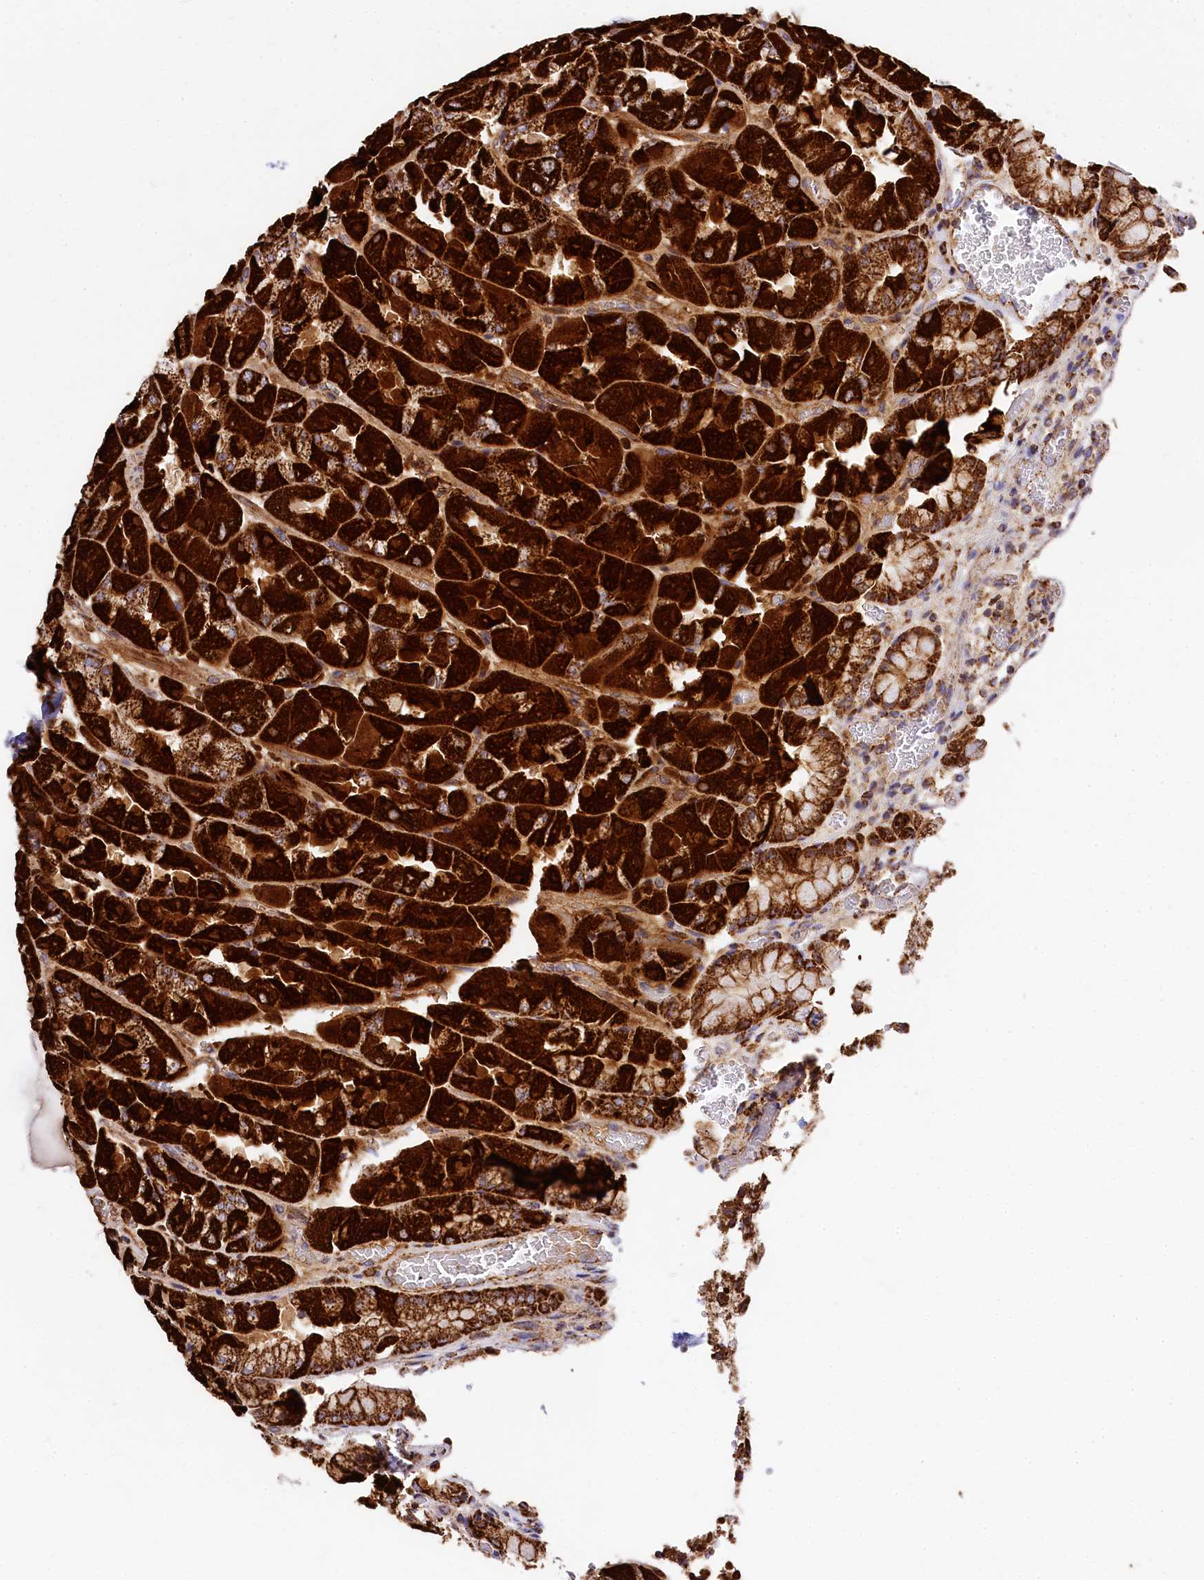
{"staining": {"intensity": "strong", "quantity": ">75%", "location": "cytoplasmic/membranous"}, "tissue": "stomach", "cell_type": "Glandular cells", "image_type": "normal", "snomed": [{"axis": "morphology", "description": "Normal tissue, NOS"}, {"axis": "topography", "description": "Stomach"}], "caption": "Protein analysis of normal stomach shows strong cytoplasmic/membranous positivity in about >75% of glandular cells.", "gene": "CLYBL", "patient": {"sex": "female", "age": 61}}